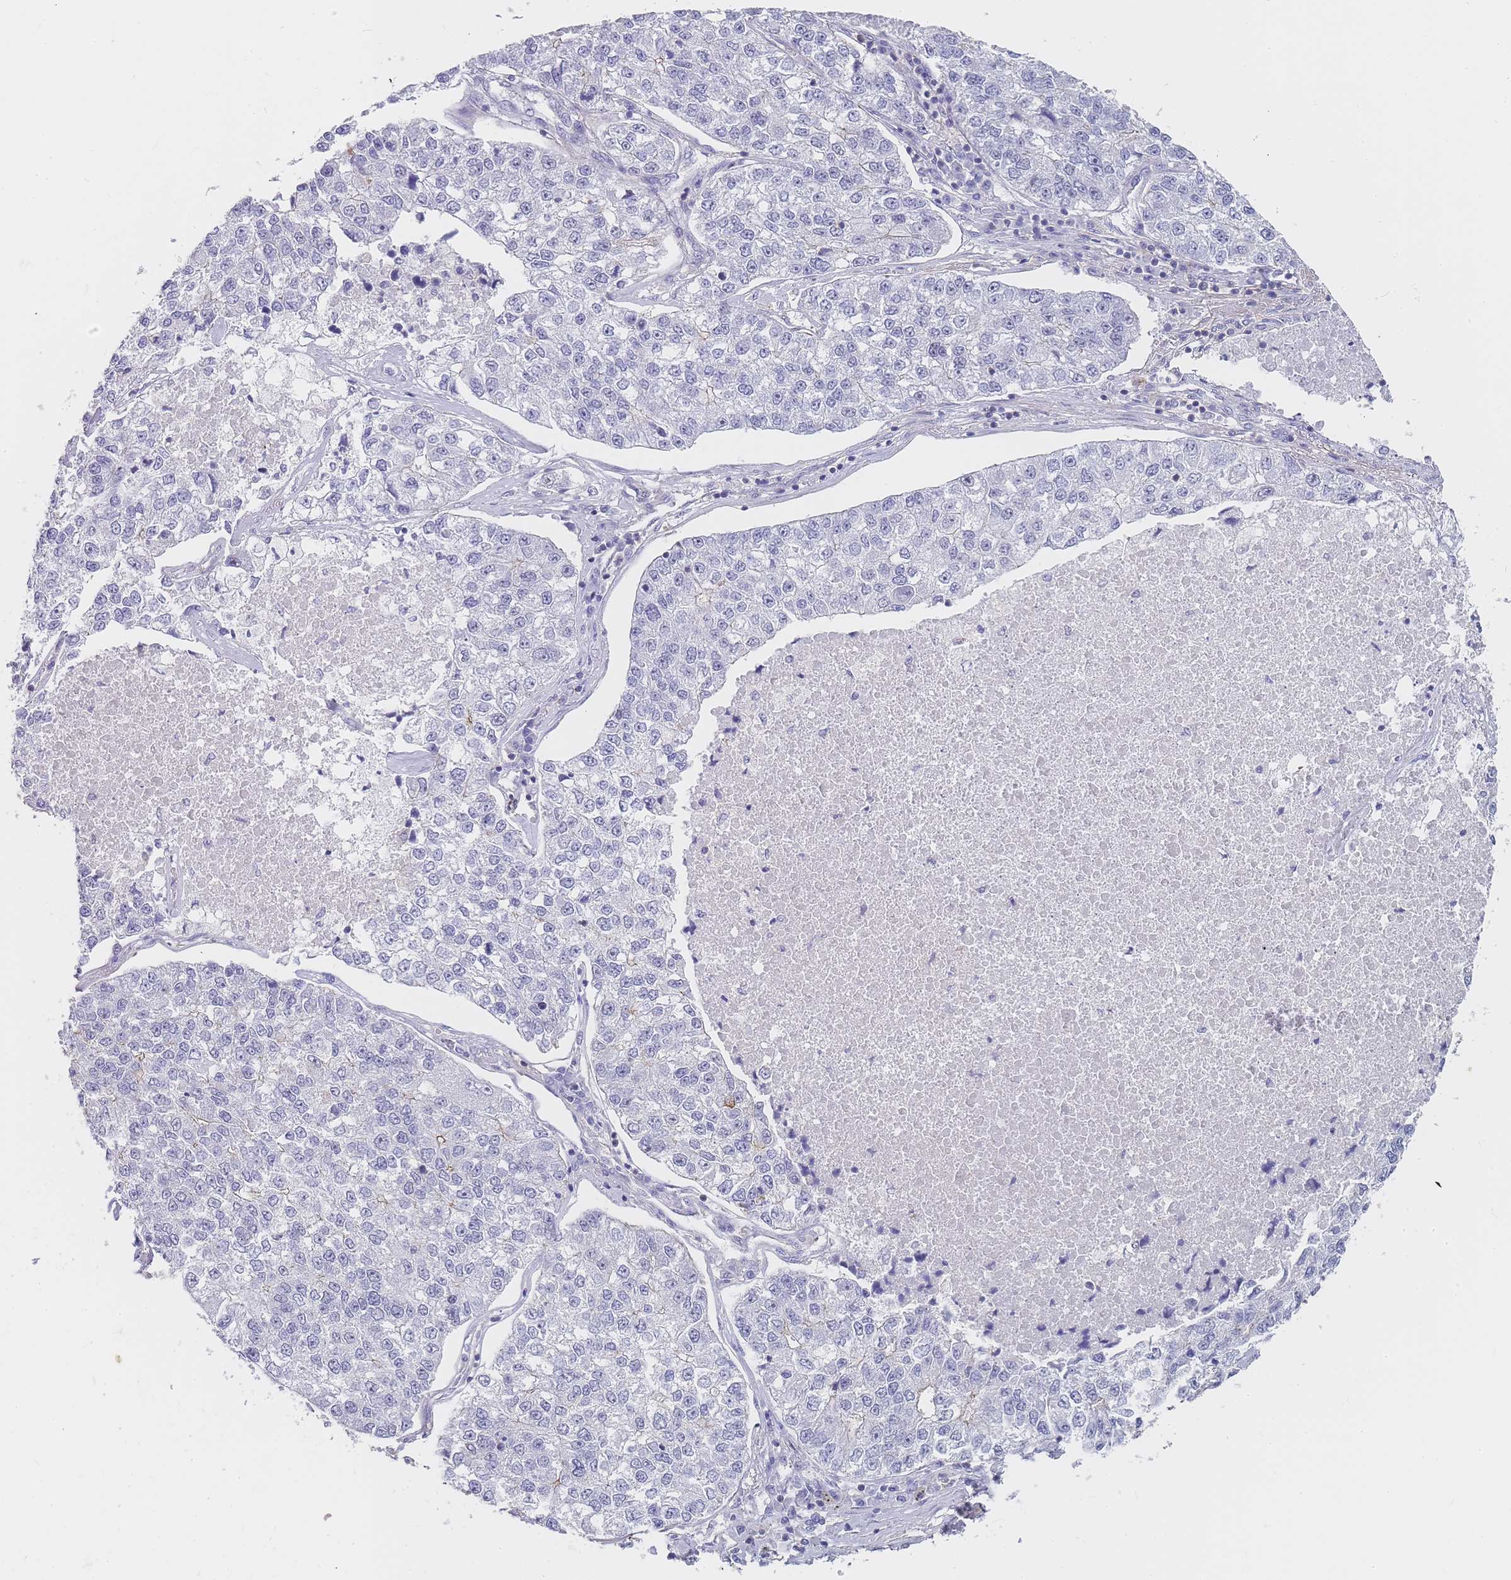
{"staining": {"intensity": "negative", "quantity": "none", "location": "none"}, "tissue": "lung cancer", "cell_type": "Tumor cells", "image_type": "cancer", "snomed": [{"axis": "morphology", "description": "Adenocarcinoma, NOS"}, {"axis": "topography", "description": "Lung"}], "caption": "This is a image of immunohistochemistry (IHC) staining of adenocarcinoma (lung), which shows no staining in tumor cells.", "gene": "NOP14", "patient": {"sex": "male", "age": 49}}